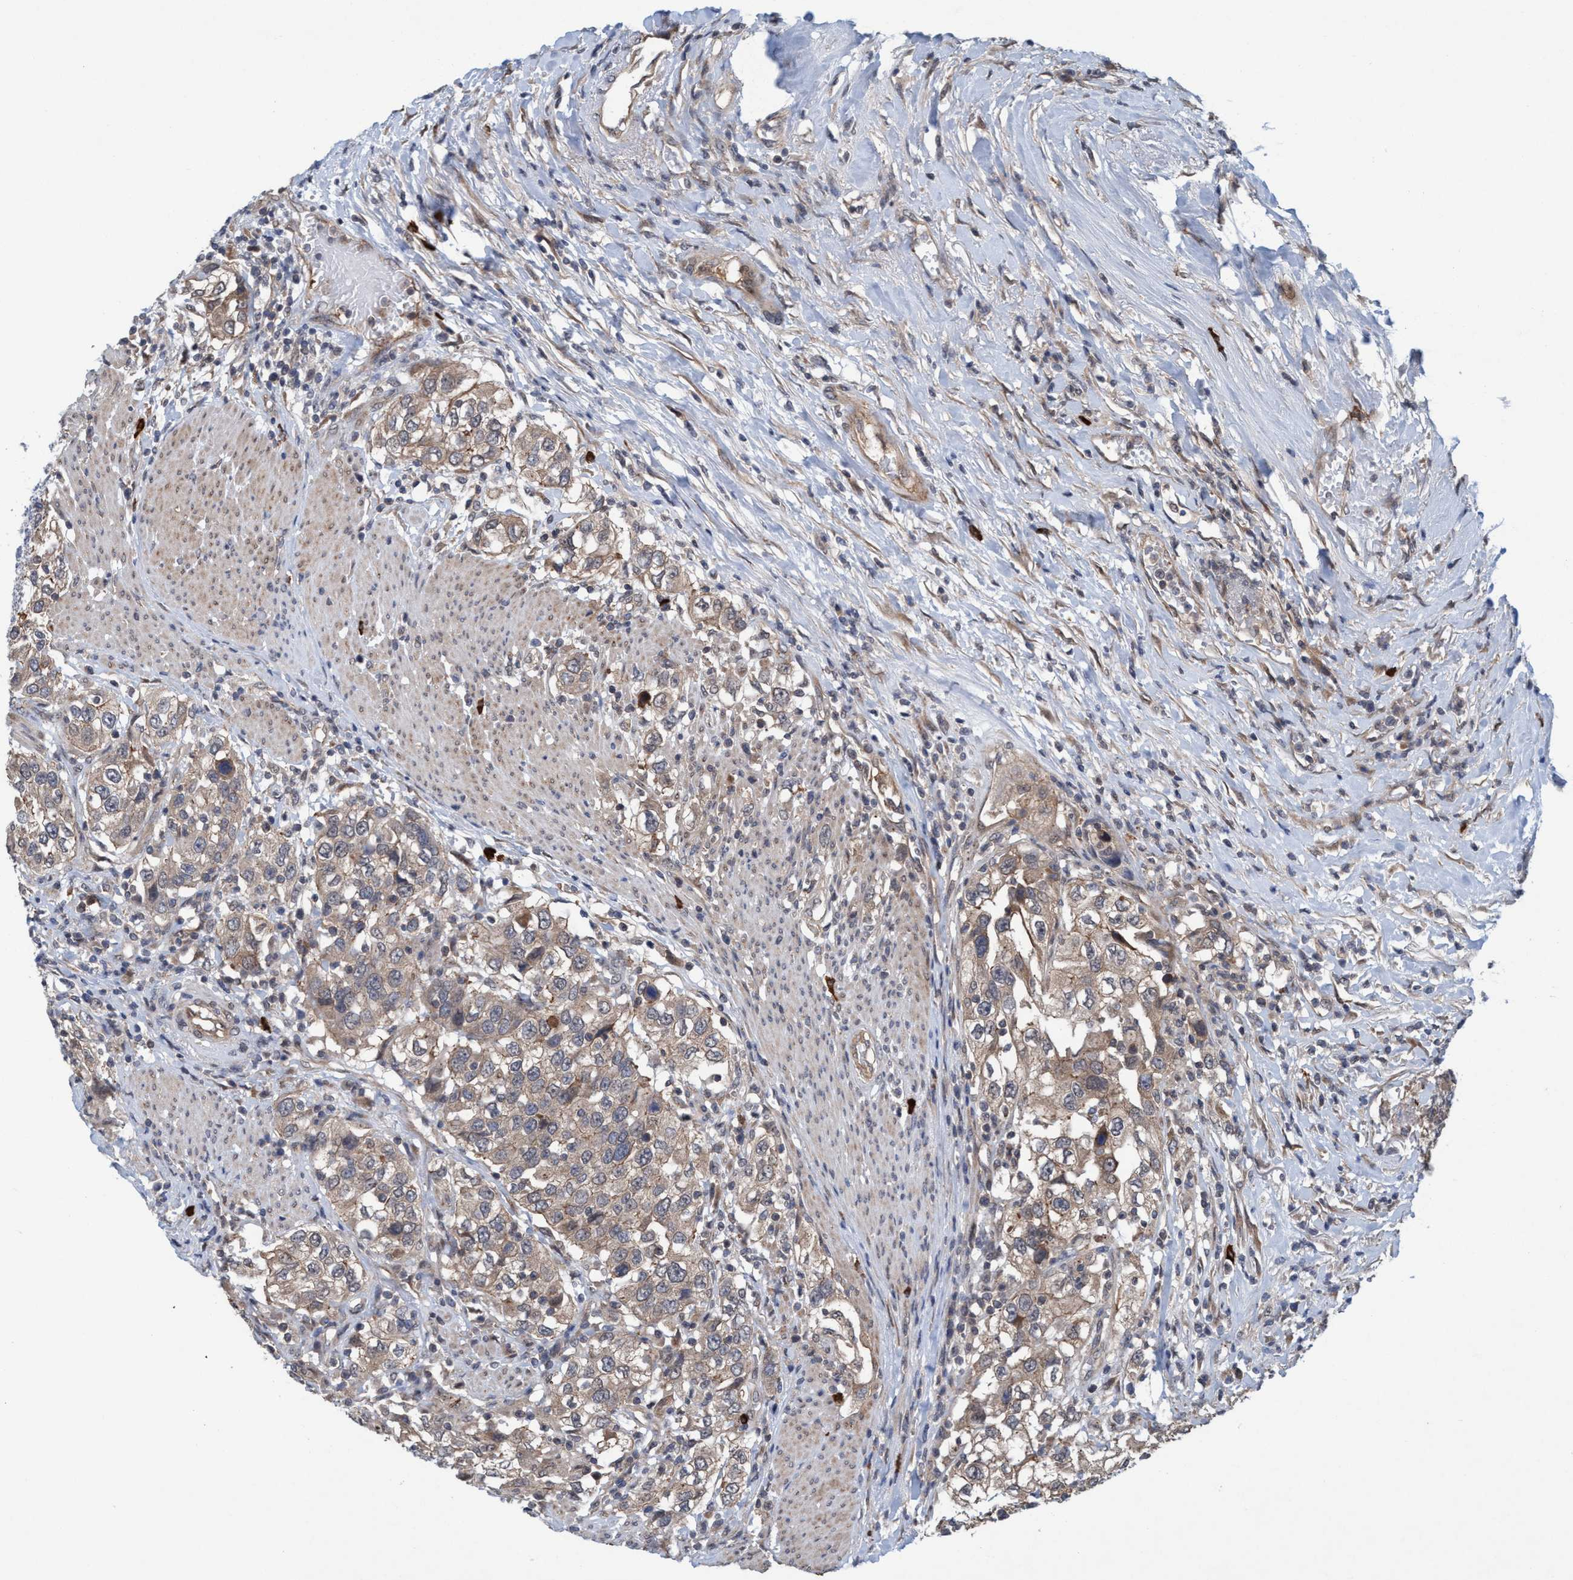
{"staining": {"intensity": "weak", "quantity": ">75%", "location": "cytoplasmic/membranous"}, "tissue": "urothelial cancer", "cell_type": "Tumor cells", "image_type": "cancer", "snomed": [{"axis": "morphology", "description": "Urothelial carcinoma, High grade"}, {"axis": "topography", "description": "Urinary bladder"}], "caption": "Immunohistochemical staining of urothelial cancer displays low levels of weak cytoplasmic/membranous staining in approximately >75% of tumor cells.", "gene": "TRIM65", "patient": {"sex": "female", "age": 80}}